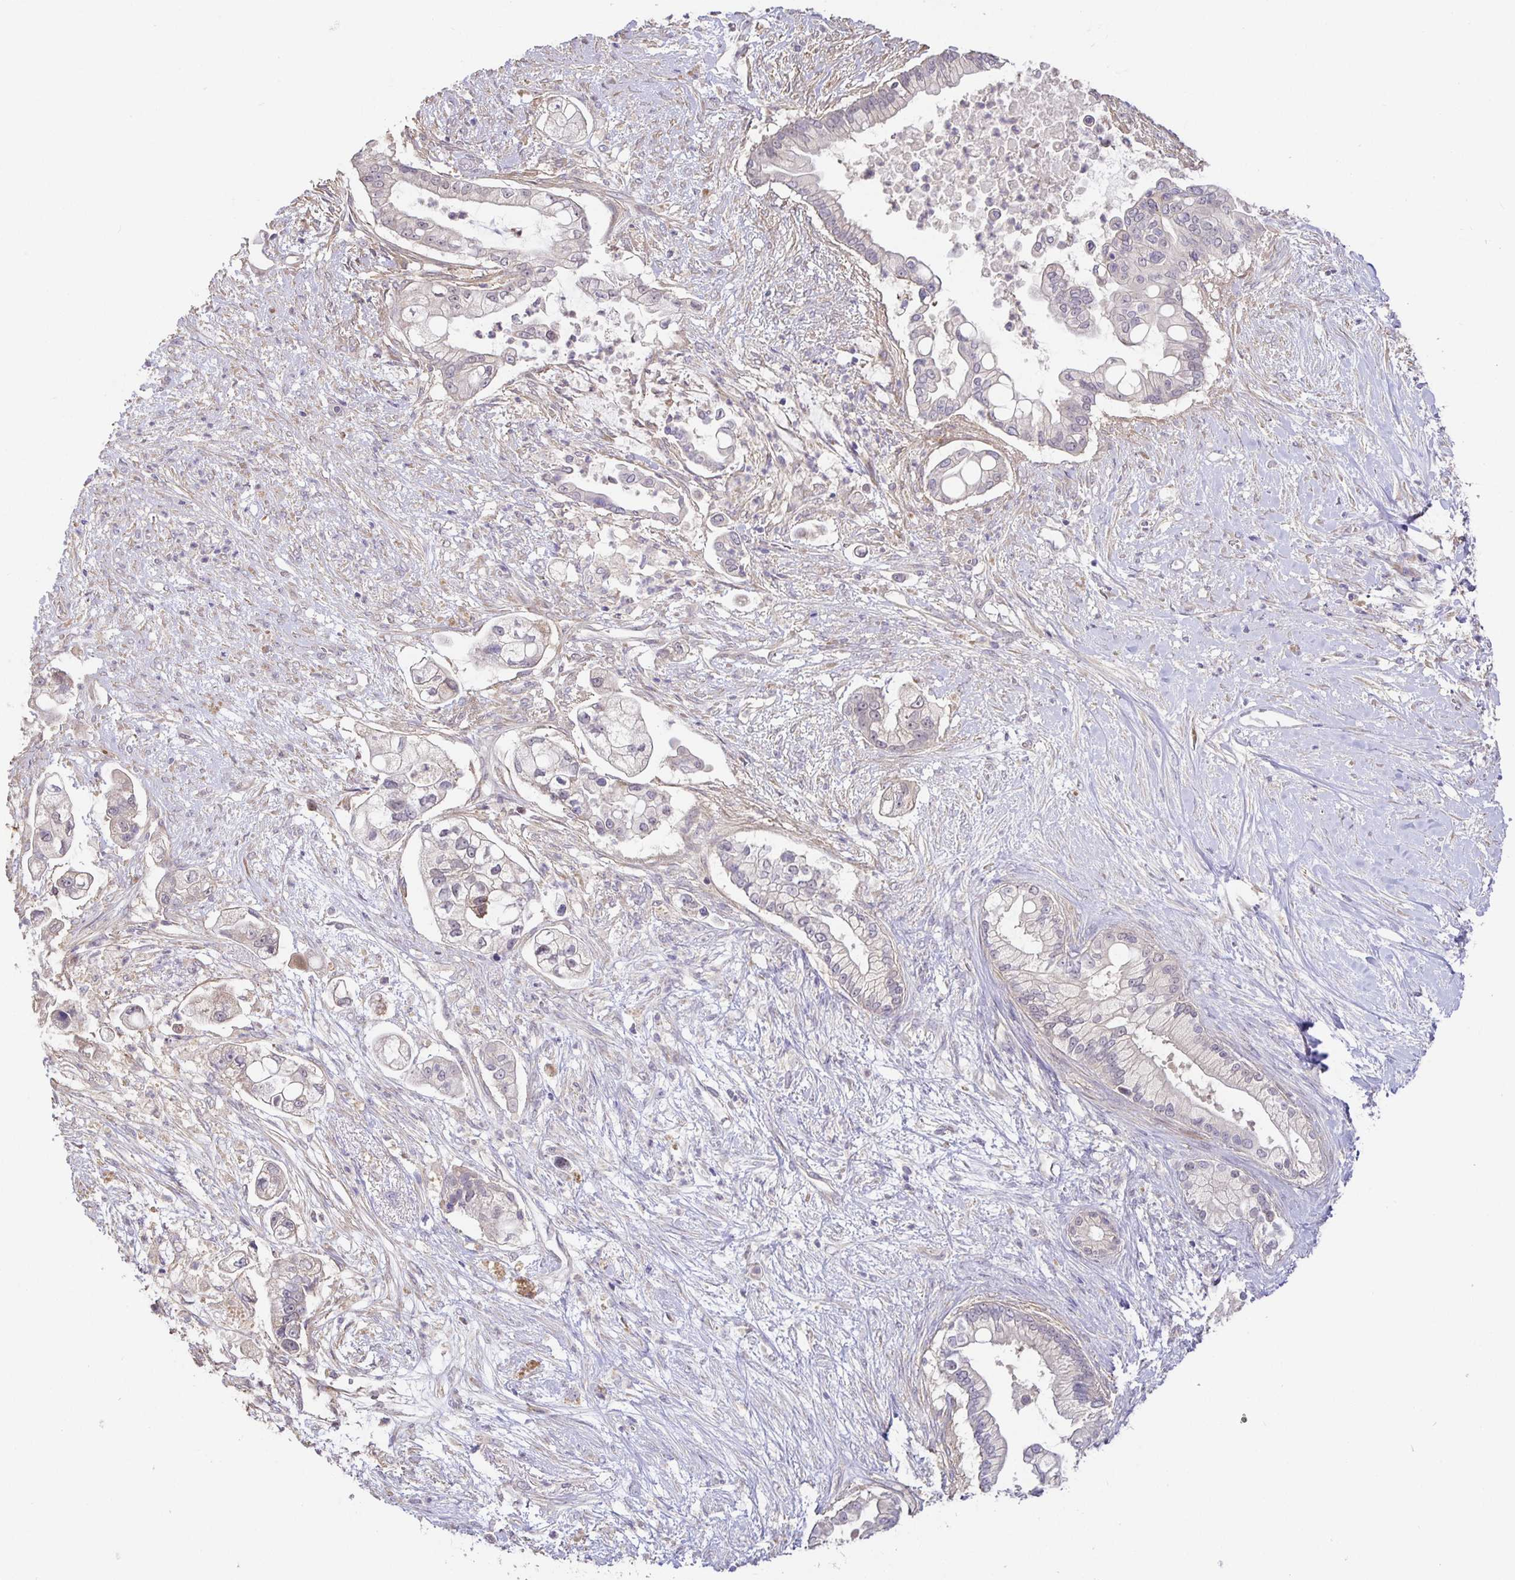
{"staining": {"intensity": "negative", "quantity": "none", "location": "none"}, "tissue": "pancreatic cancer", "cell_type": "Tumor cells", "image_type": "cancer", "snomed": [{"axis": "morphology", "description": "Adenocarcinoma, NOS"}, {"axis": "topography", "description": "Pancreas"}], "caption": "This is an immunohistochemistry (IHC) image of human pancreatic cancer. There is no expression in tumor cells.", "gene": "ZDHHC11", "patient": {"sex": "female", "age": 69}}